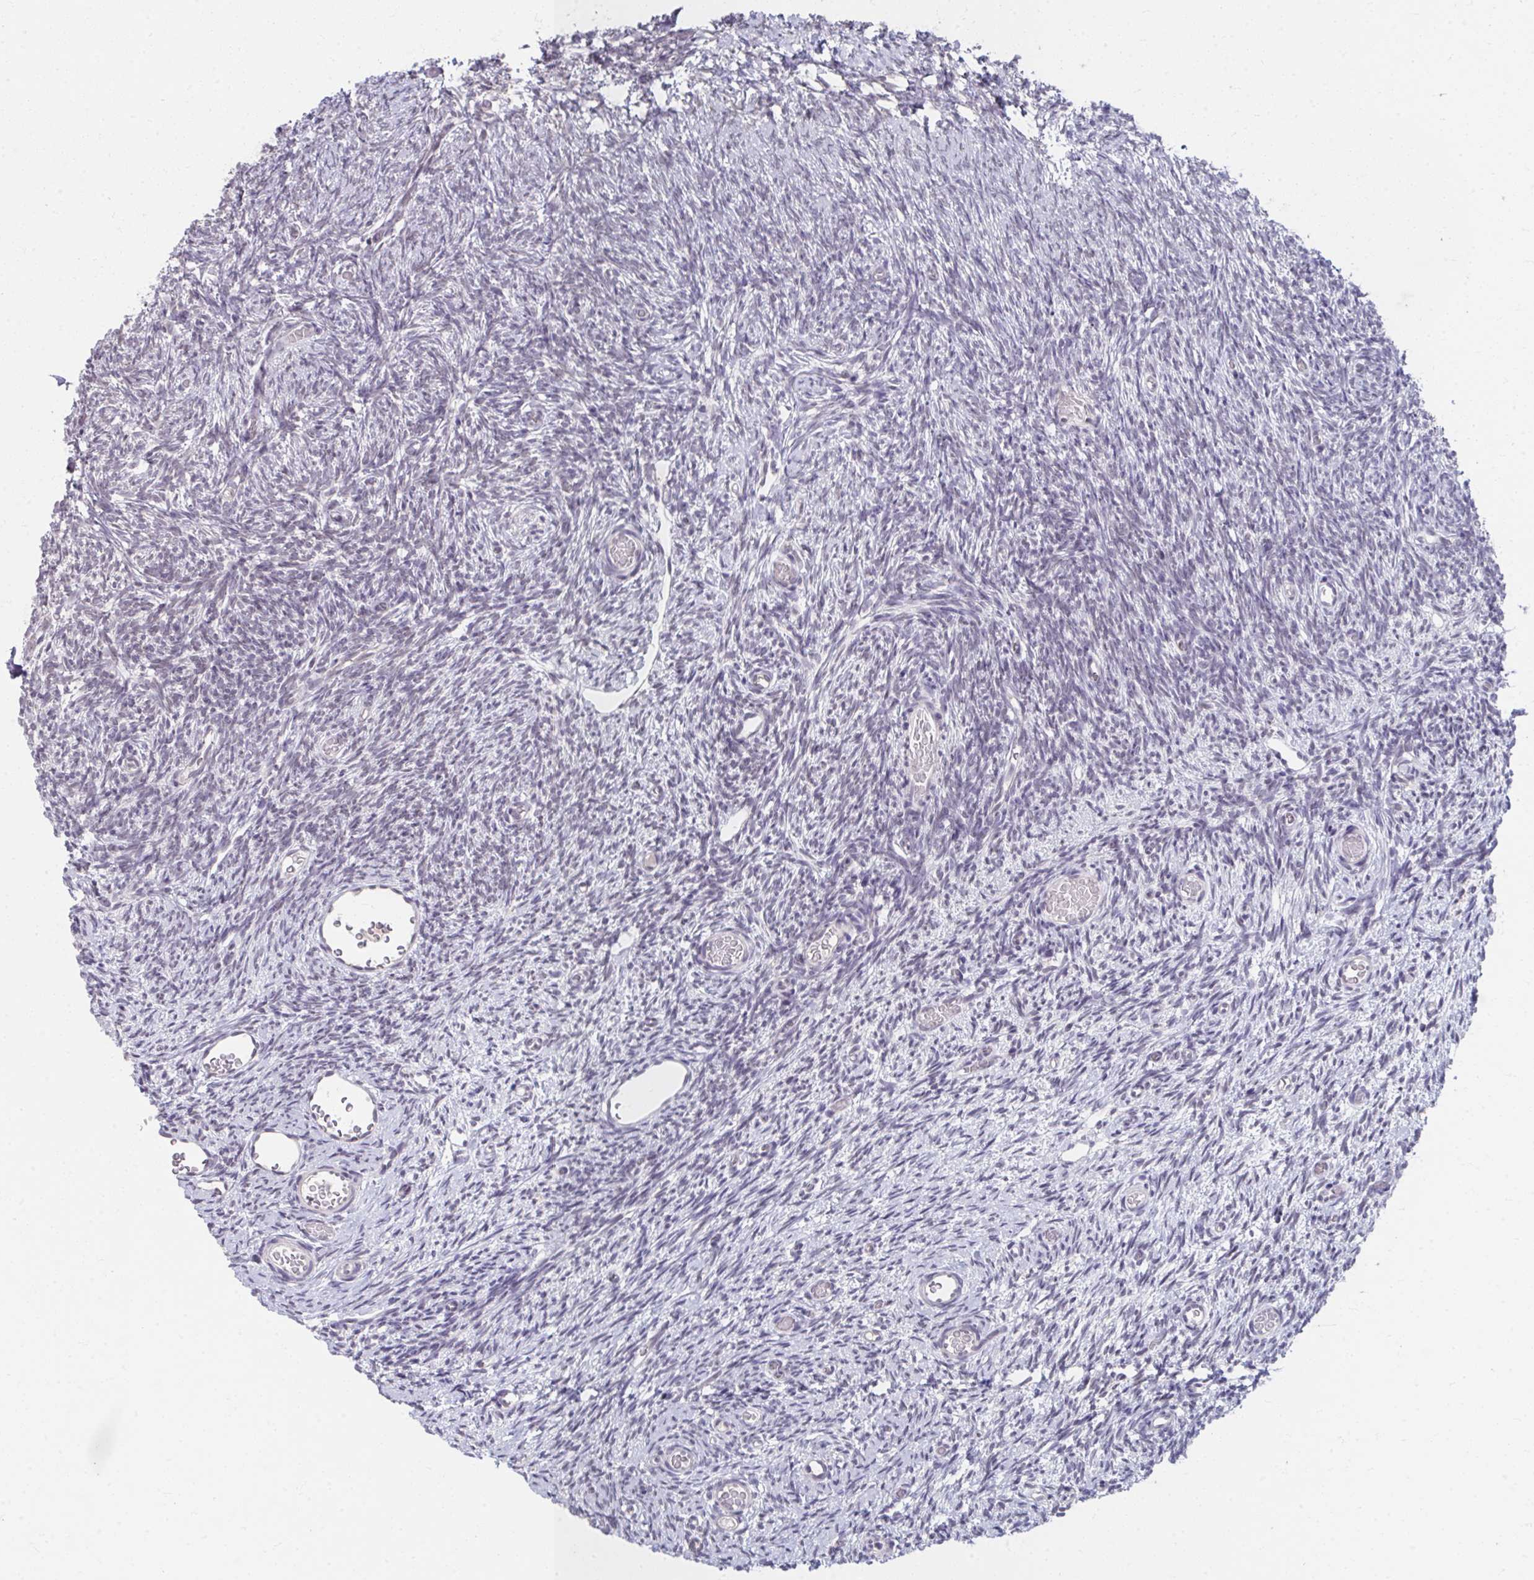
{"staining": {"intensity": "moderate", "quantity": ">75%", "location": "cytoplasmic/membranous"}, "tissue": "ovary", "cell_type": "Follicle cells", "image_type": "normal", "snomed": [{"axis": "morphology", "description": "Normal tissue, NOS"}, {"axis": "topography", "description": "Ovary"}], "caption": "Ovary stained for a protein (brown) demonstrates moderate cytoplasmic/membranous positive staining in about >75% of follicle cells.", "gene": "NUP133", "patient": {"sex": "female", "age": 39}}